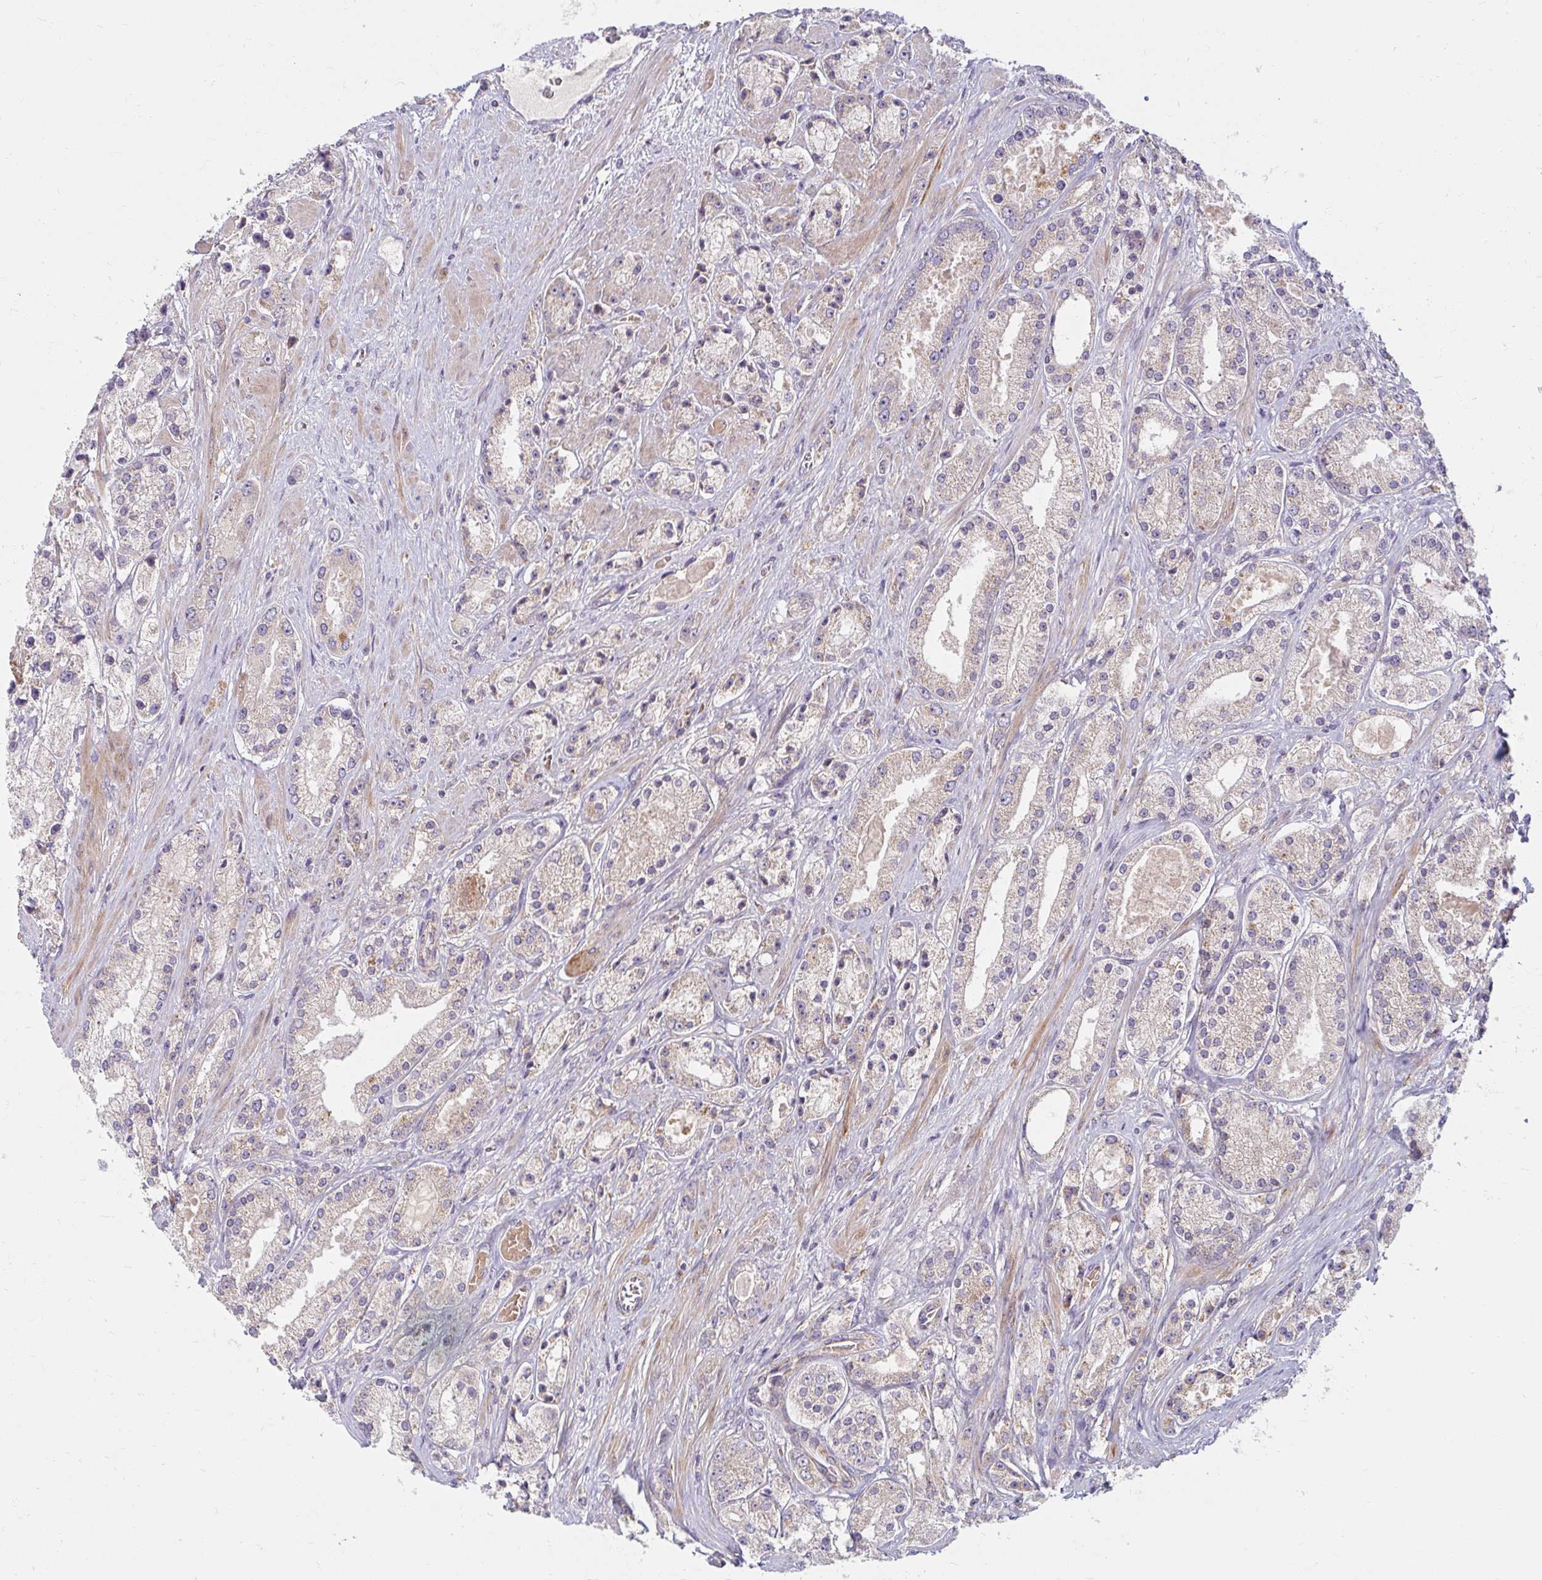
{"staining": {"intensity": "weak", "quantity": "25%-75%", "location": "cytoplasmic/membranous"}, "tissue": "prostate cancer", "cell_type": "Tumor cells", "image_type": "cancer", "snomed": [{"axis": "morphology", "description": "Adenocarcinoma, High grade"}, {"axis": "topography", "description": "Prostate"}], "caption": "About 25%-75% of tumor cells in prostate cancer demonstrate weak cytoplasmic/membranous protein expression as visualized by brown immunohistochemical staining.", "gene": "SKP2", "patient": {"sex": "male", "age": 67}}